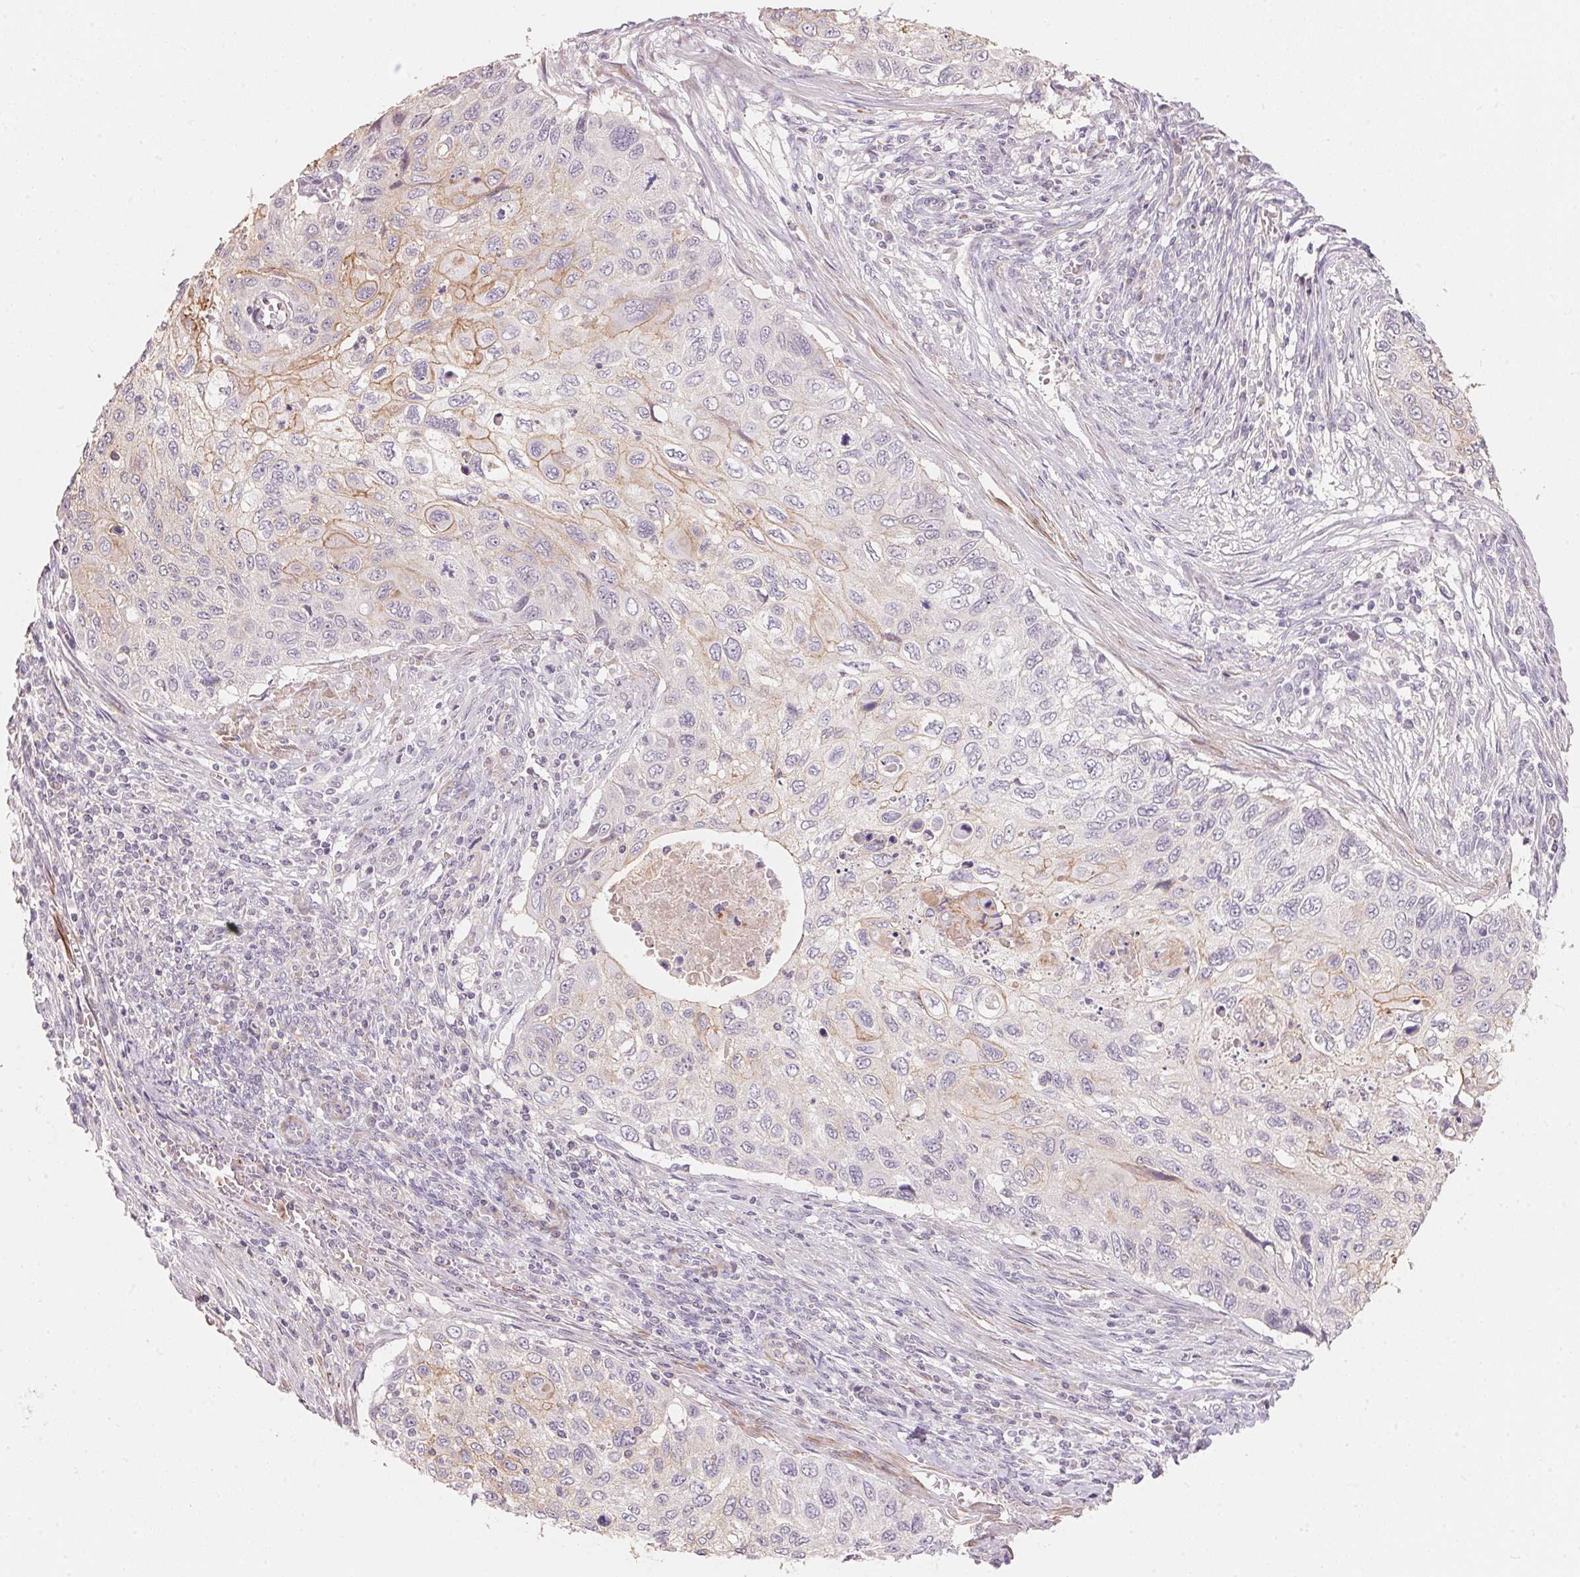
{"staining": {"intensity": "moderate", "quantity": "<25%", "location": "cytoplasmic/membranous"}, "tissue": "cervical cancer", "cell_type": "Tumor cells", "image_type": "cancer", "snomed": [{"axis": "morphology", "description": "Squamous cell carcinoma, NOS"}, {"axis": "topography", "description": "Cervix"}], "caption": "Cervical cancer was stained to show a protein in brown. There is low levels of moderate cytoplasmic/membranous staining in about <25% of tumor cells.", "gene": "TP53AIP1", "patient": {"sex": "female", "age": 70}}